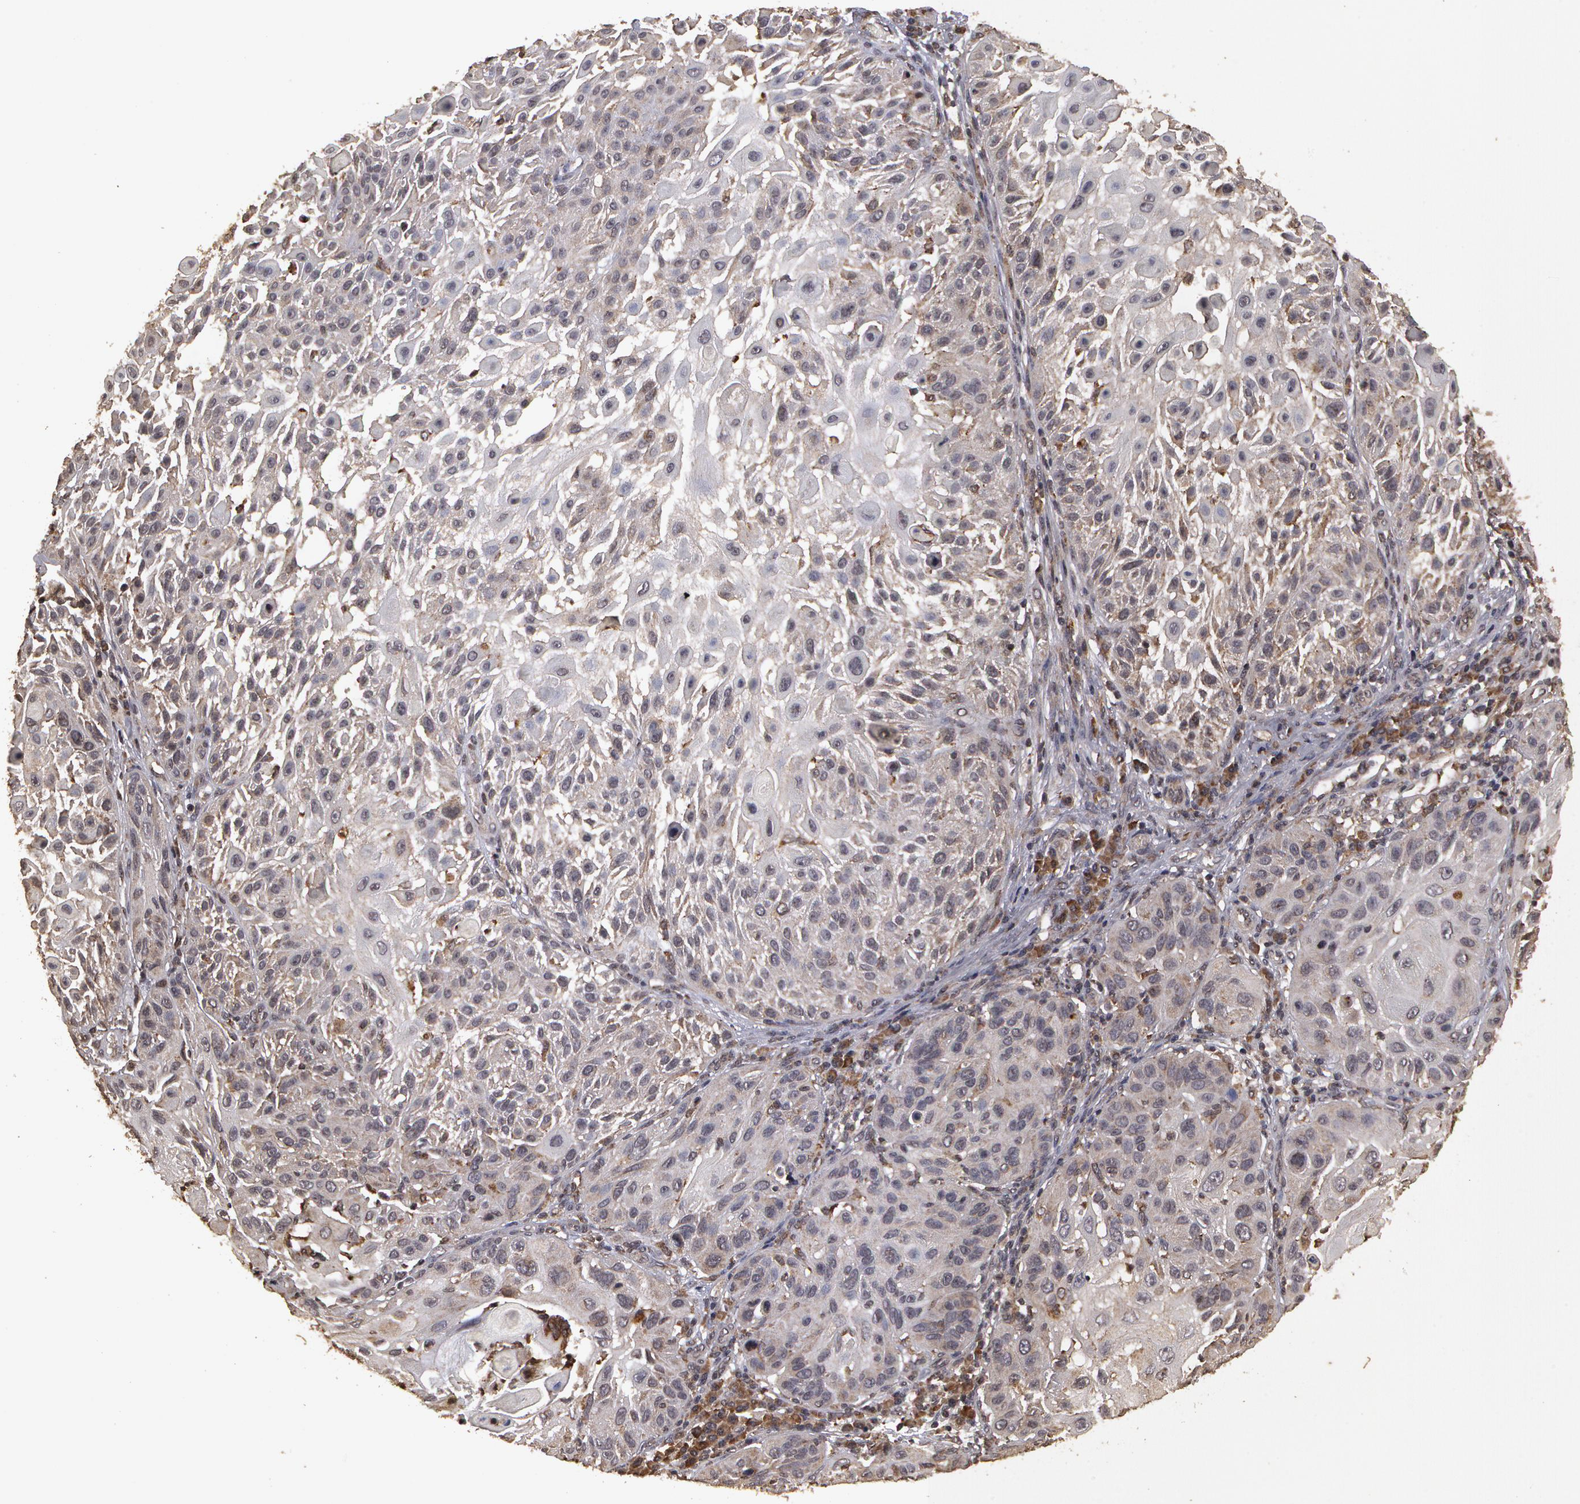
{"staining": {"intensity": "negative", "quantity": "none", "location": "none"}, "tissue": "skin cancer", "cell_type": "Tumor cells", "image_type": "cancer", "snomed": [{"axis": "morphology", "description": "Squamous cell carcinoma, NOS"}, {"axis": "topography", "description": "Skin"}], "caption": "An image of human skin cancer (squamous cell carcinoma) is negative for staining in tumor cells.", "gene": "CALR", "patient": {"sex": "female", "age": 89}}